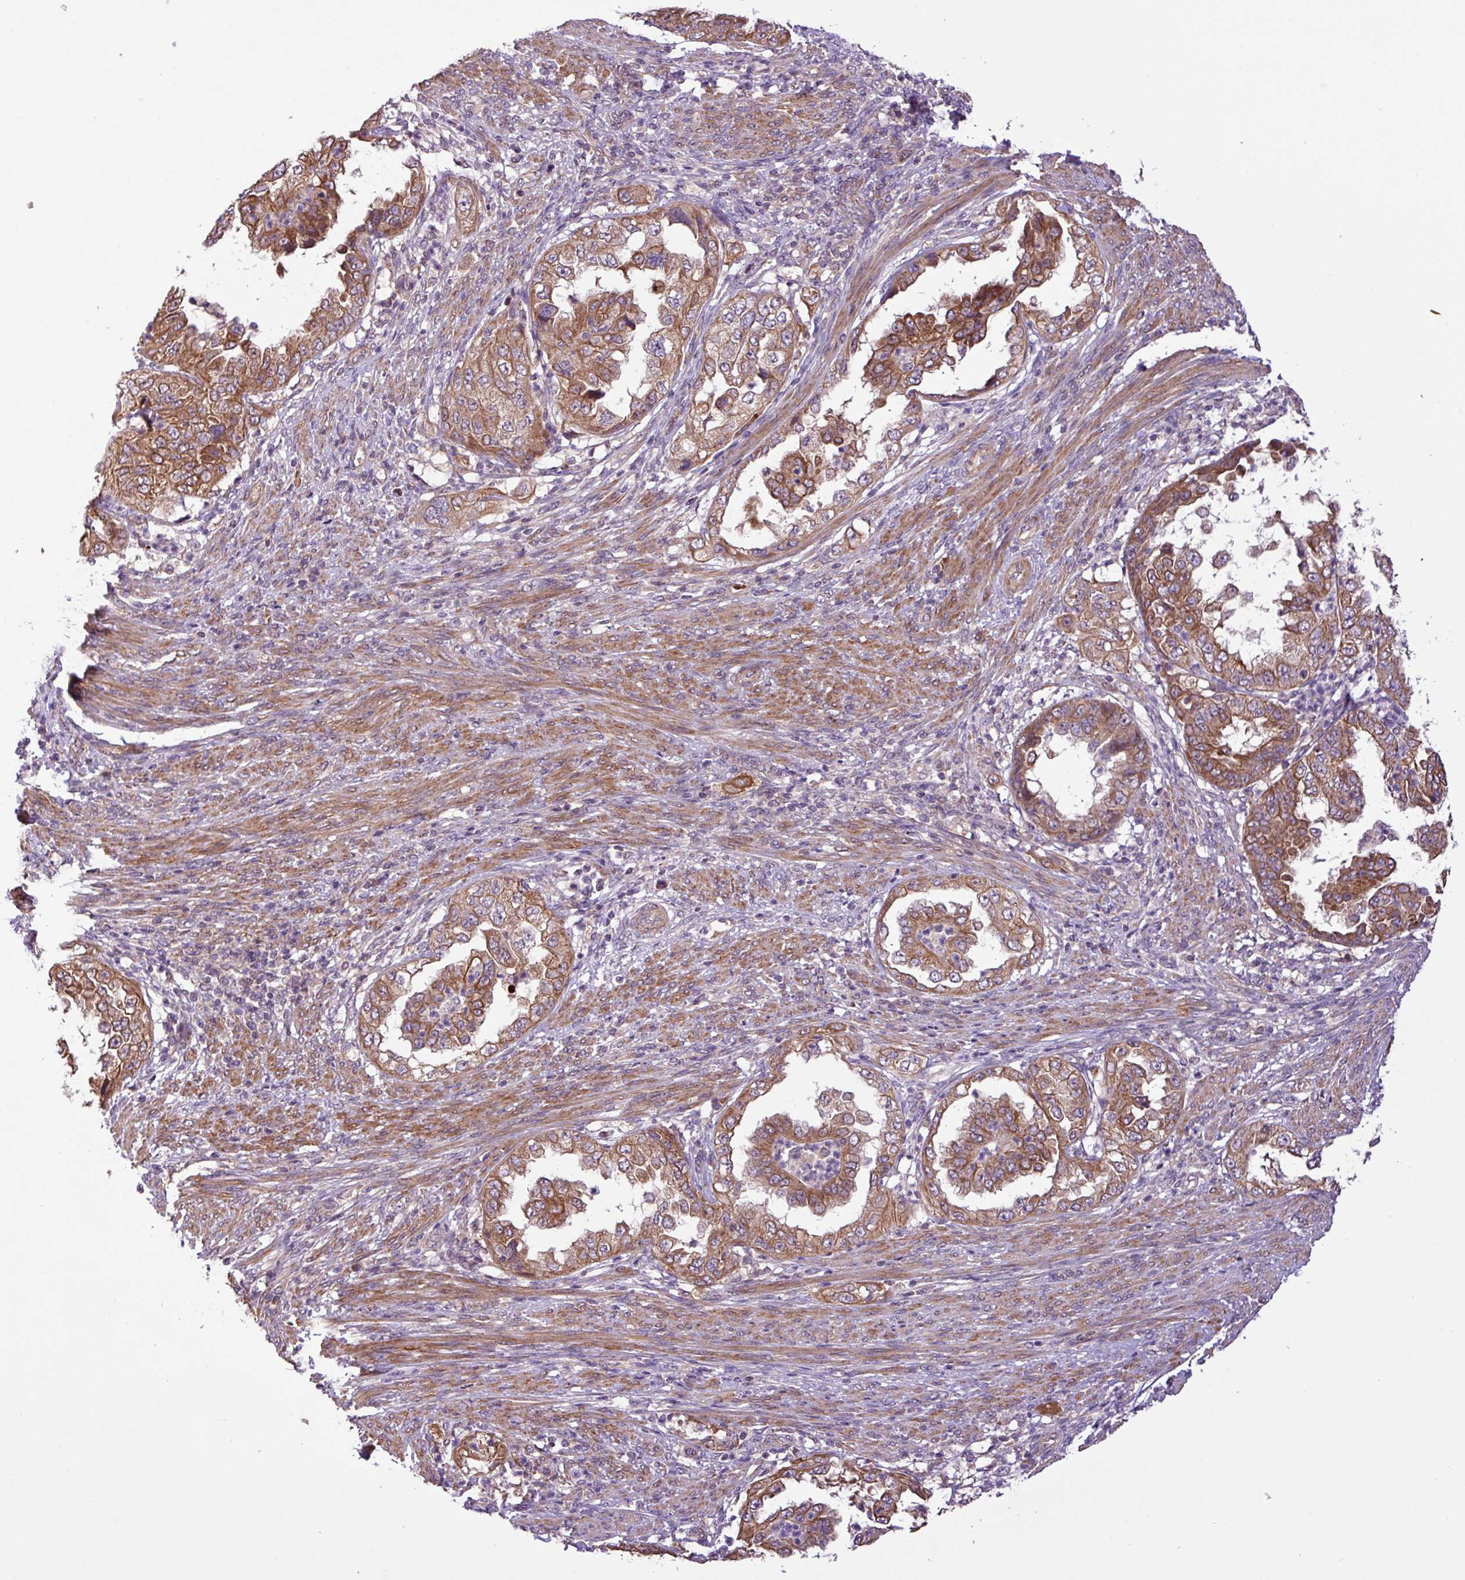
{"staining": {"intensity": "moderate", "quantity": ">75%", "location": "cytoplasmic/membranous"}, "tissue": "endometrial cancer", "cell_type": "Tumor cells", "image_type": "cancer", "snomed": [{"axis": "morphology", "description": "Adenocarcinoma, NOS"}, {"axis": "topography", "description": "Endometrium"}], "caption": "This histopathology image reveals endometrial cancer (adenocarcinoma) stained with IHC to label a protein in brown. The cytoplasmic/membranous of tumor cells show moderate positivity for the protein. Nuclei are counter-stained blue.", "gene": "TIMM10B", "patient": {"sex": "female", "age": 85}}